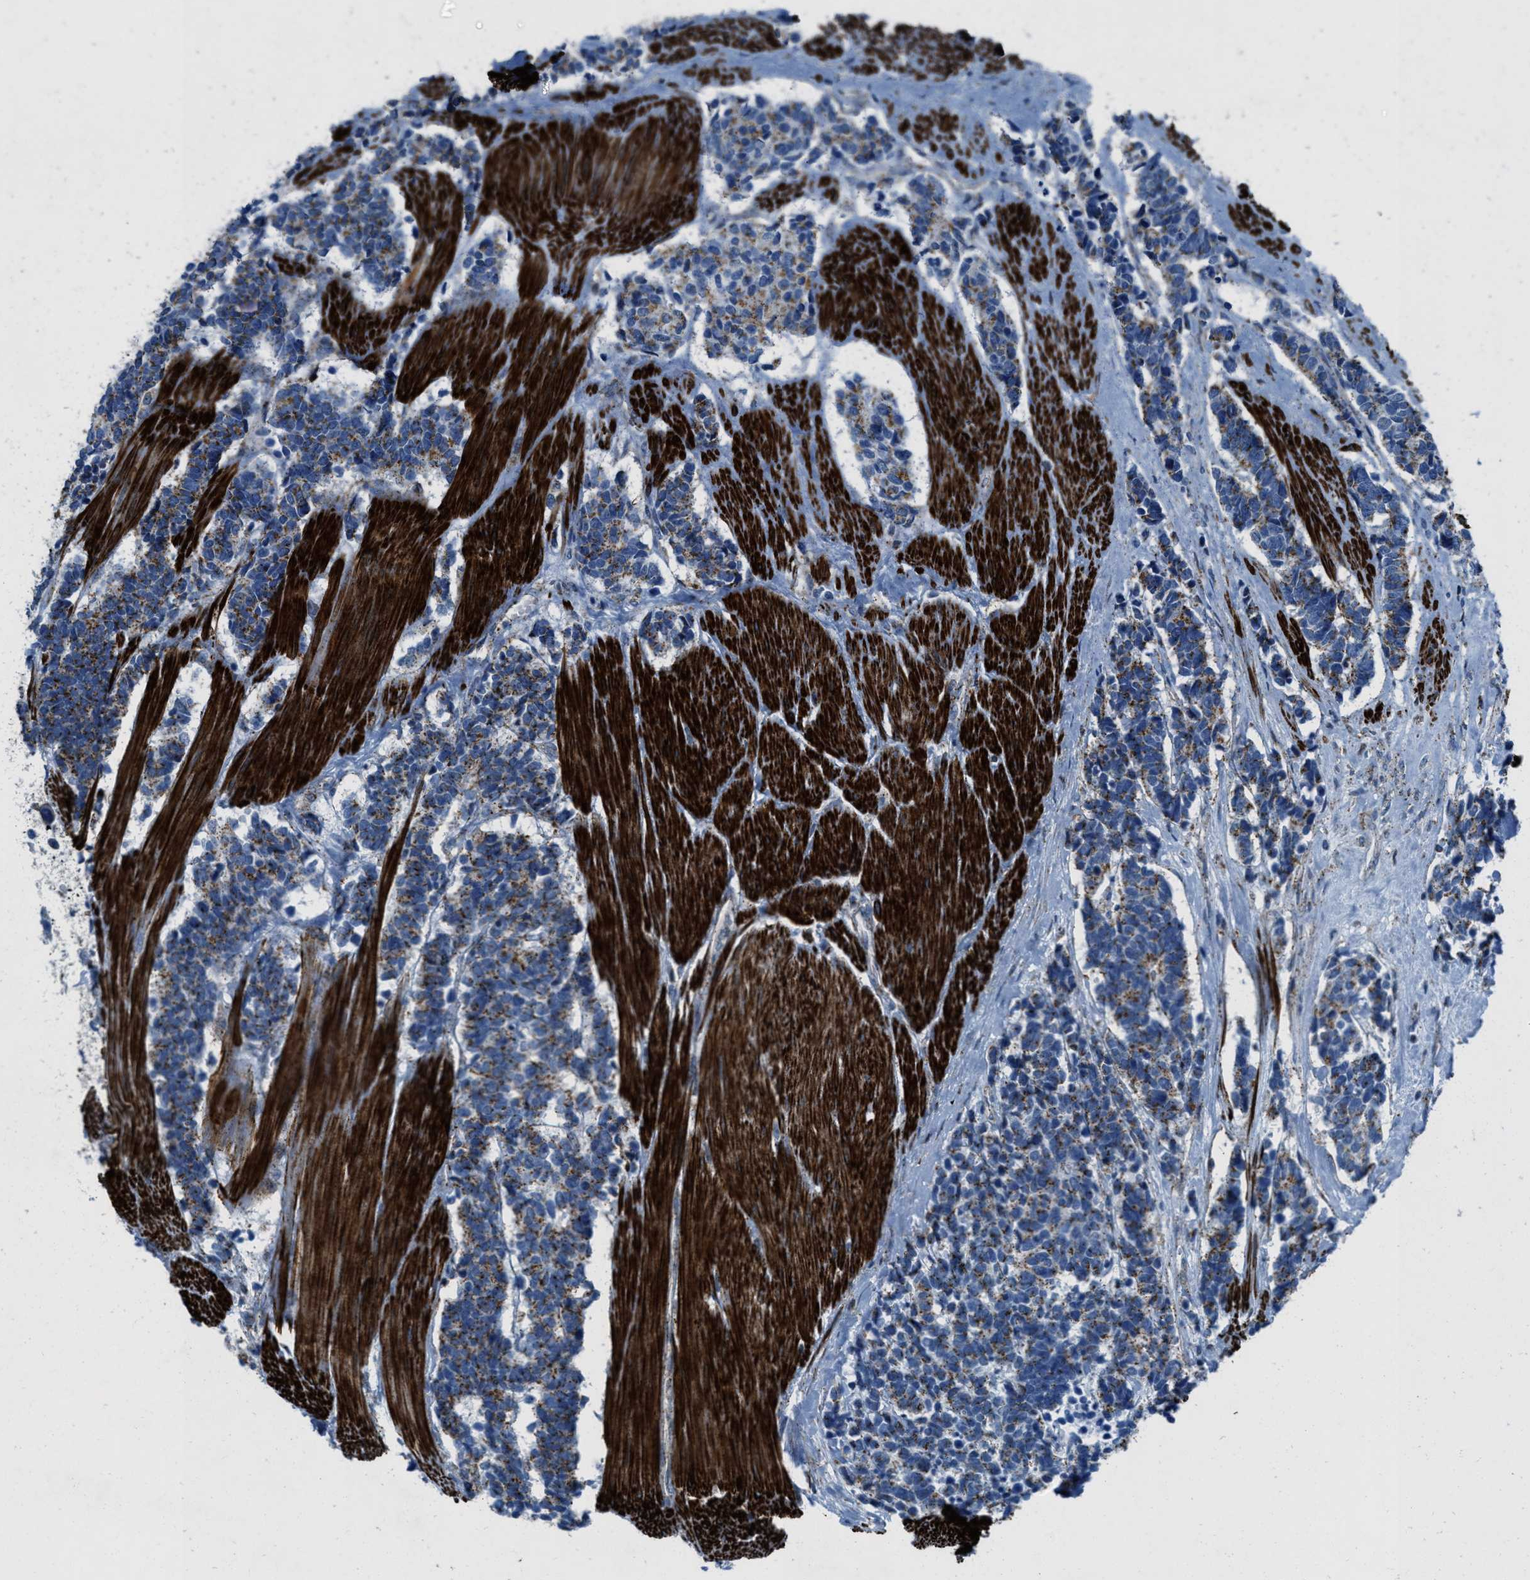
{"staining": {"intensity": "moderate", "quantity": ">75%", "location": "cytoplasmic/membranous"}, "tissue": "carcinoid", "cell_type": "Tumor cells", "image_type": "cancer", "snomed": [{"axis": "morphology", "description": "Carcinoma, NOS"}, {"axis": "morphology", "description": "Carcinoid, malignant, NOS"}, {"axis": "topography", "description": "Urinary bladder"}], "caption": "Approximately >75% of tumor cells in carcinoma display moderate cytoplasmic/membranous protein staining as visualized by brown immunohistochemical staining.", "gene": "MFSD13A", "patient": {"sex": "male", "age": 57}}